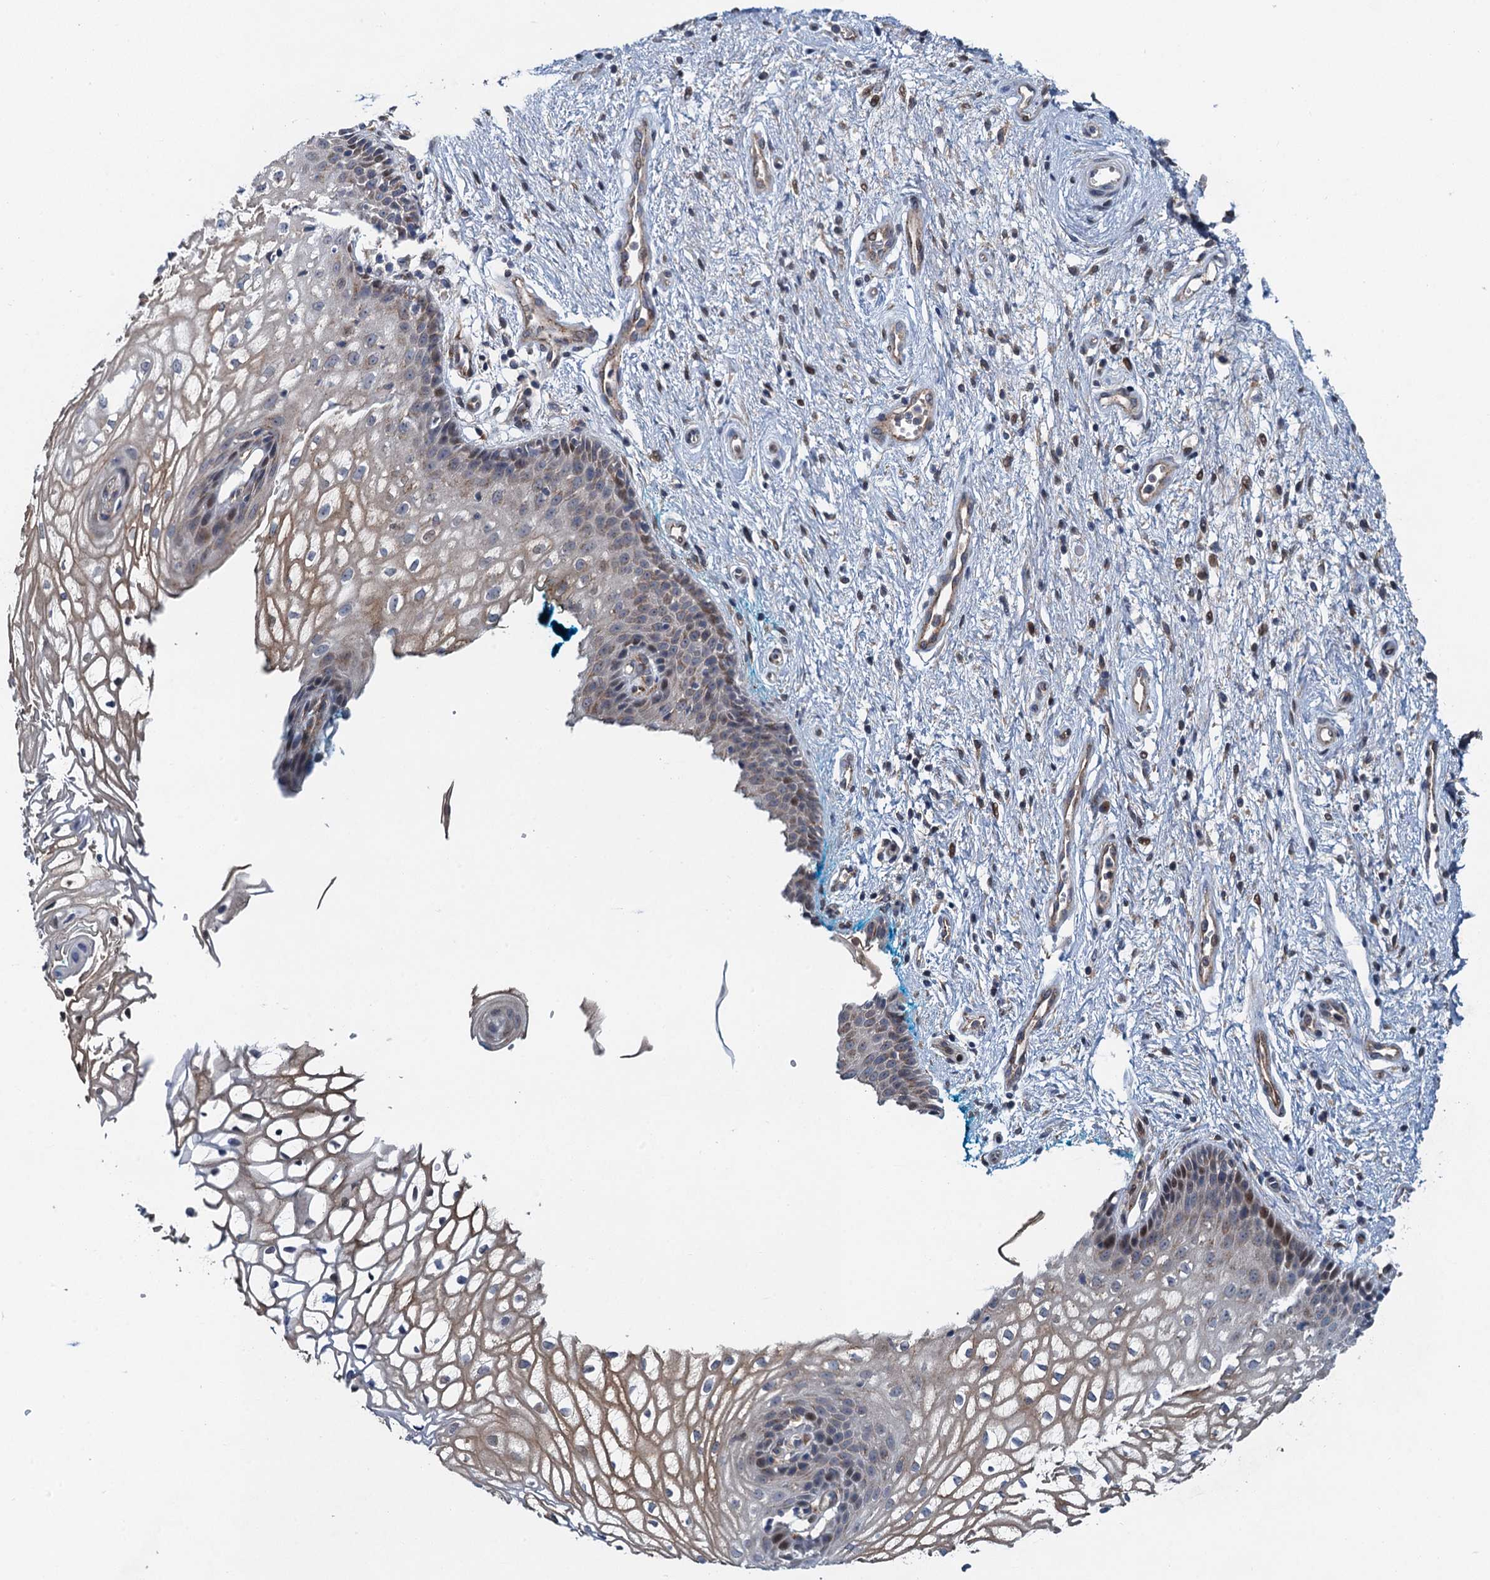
{"staining": {"intensity": "negative", "quantity": "none", "location": "none"}, "tissue": "vagina", "cell_type": "Squamous epithelial cells", "image_type": "normal", "snomed": [{"axis": "morphology", "description": "Normal tissue, NOS"}, {"axis": "topography", "description": "Vagina"}], "caption": "Immunohistochemistry (IHC) histopathology image of unremarkable vagina: vagina stained with DAB exhibits no significant protein expression in squamous epithelial cells.", "gene": "NBEA", "patient": {"sex": "female", "age": 34}}